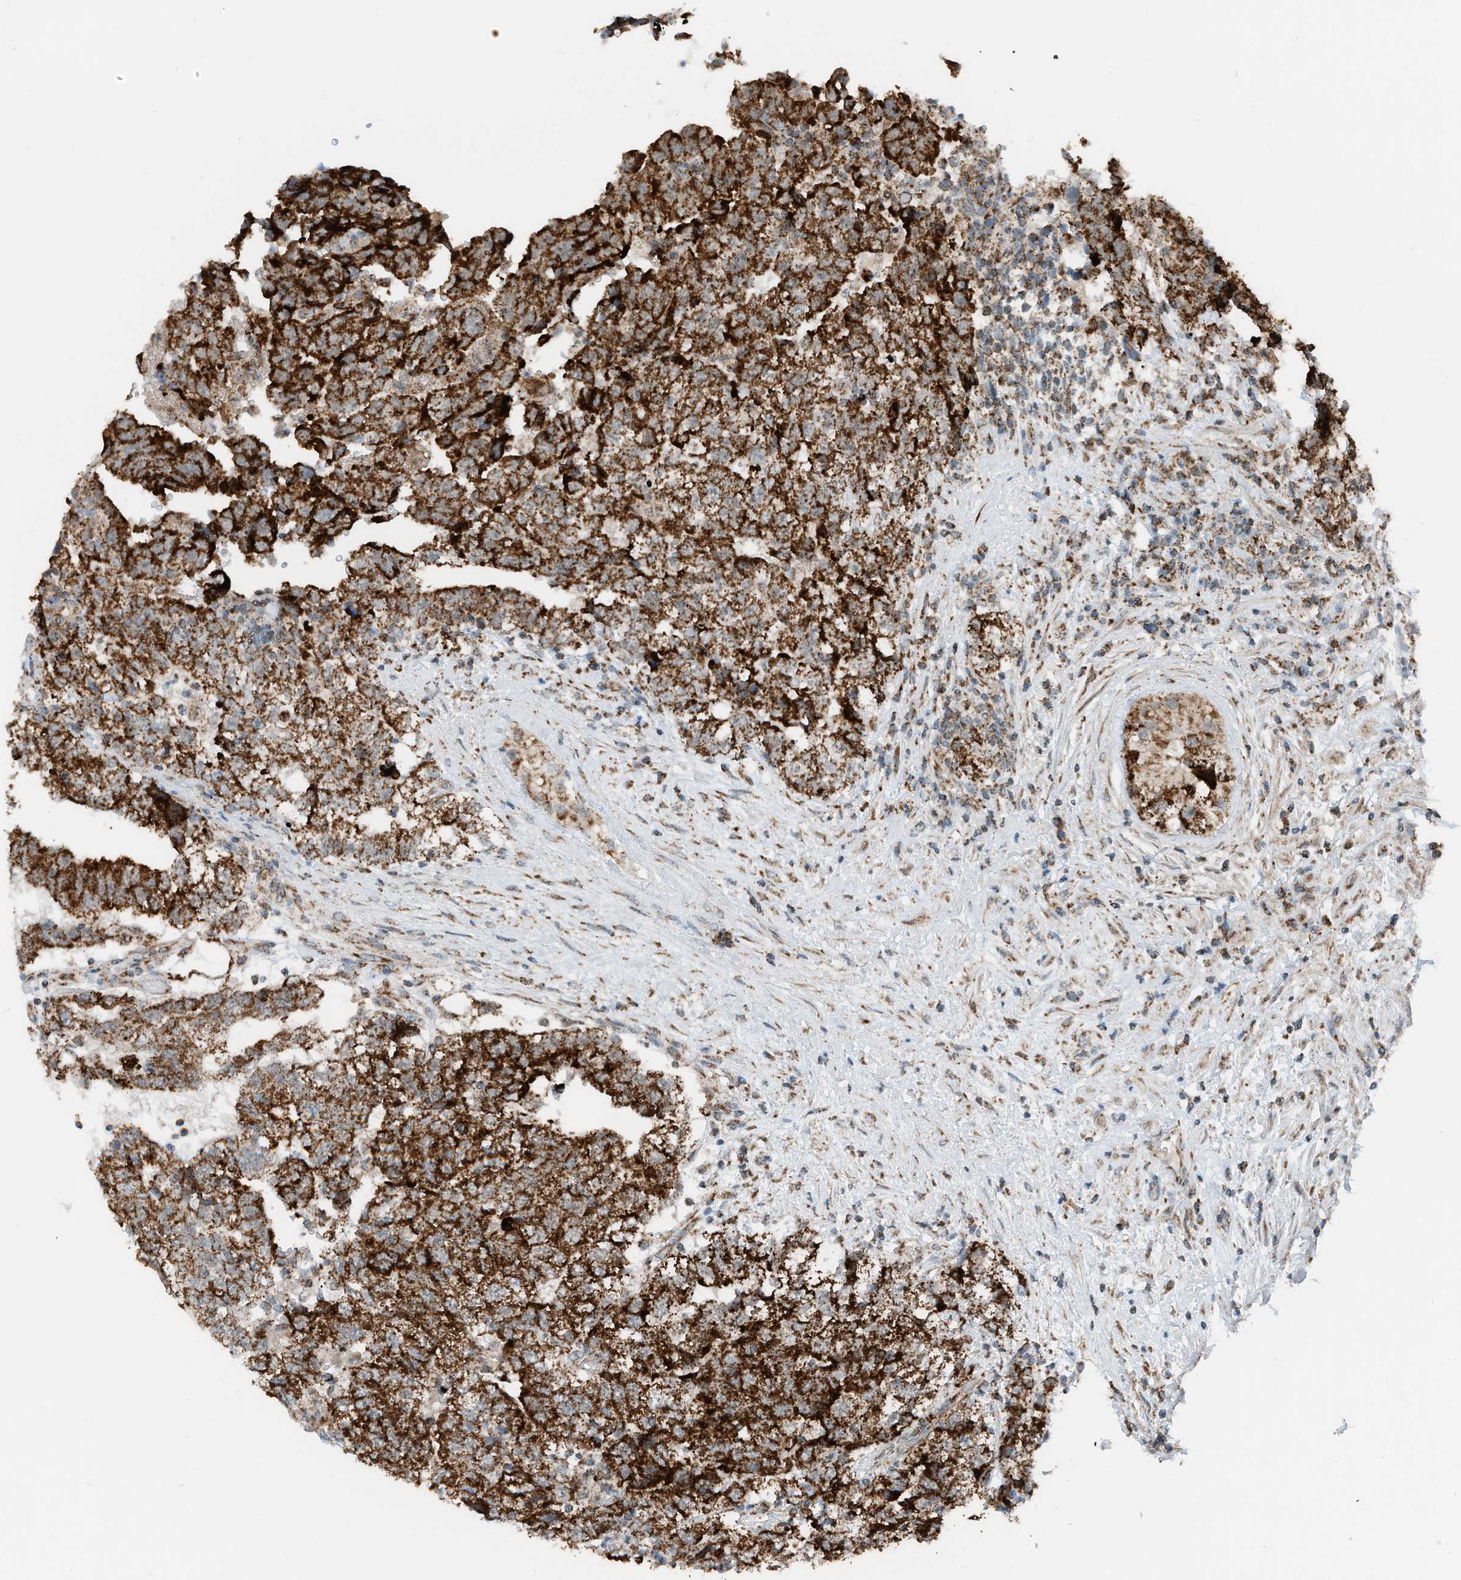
{"staining": {"intensity": "strong", "quantity": ">75%", "location": "cytoplasmic/membranous"}, "tissue": "testis cancer", "cell_type": "Tumor cells", "image_type": "cancer", "snomed": [{"axis": "morphology", "description": "Carcinoma, Embryonal, NOS"}, {"axis": "topography", "description": "Testis"}], "caption": "Embryonal carcinoma (testis) was stained to show a protein in brown. There is high levels of strong cytoplasmic/membranous expression in approximately >75% of tumor cells.", "gene": "RMND1", "patient": {"sex": "male", "age": 36}}